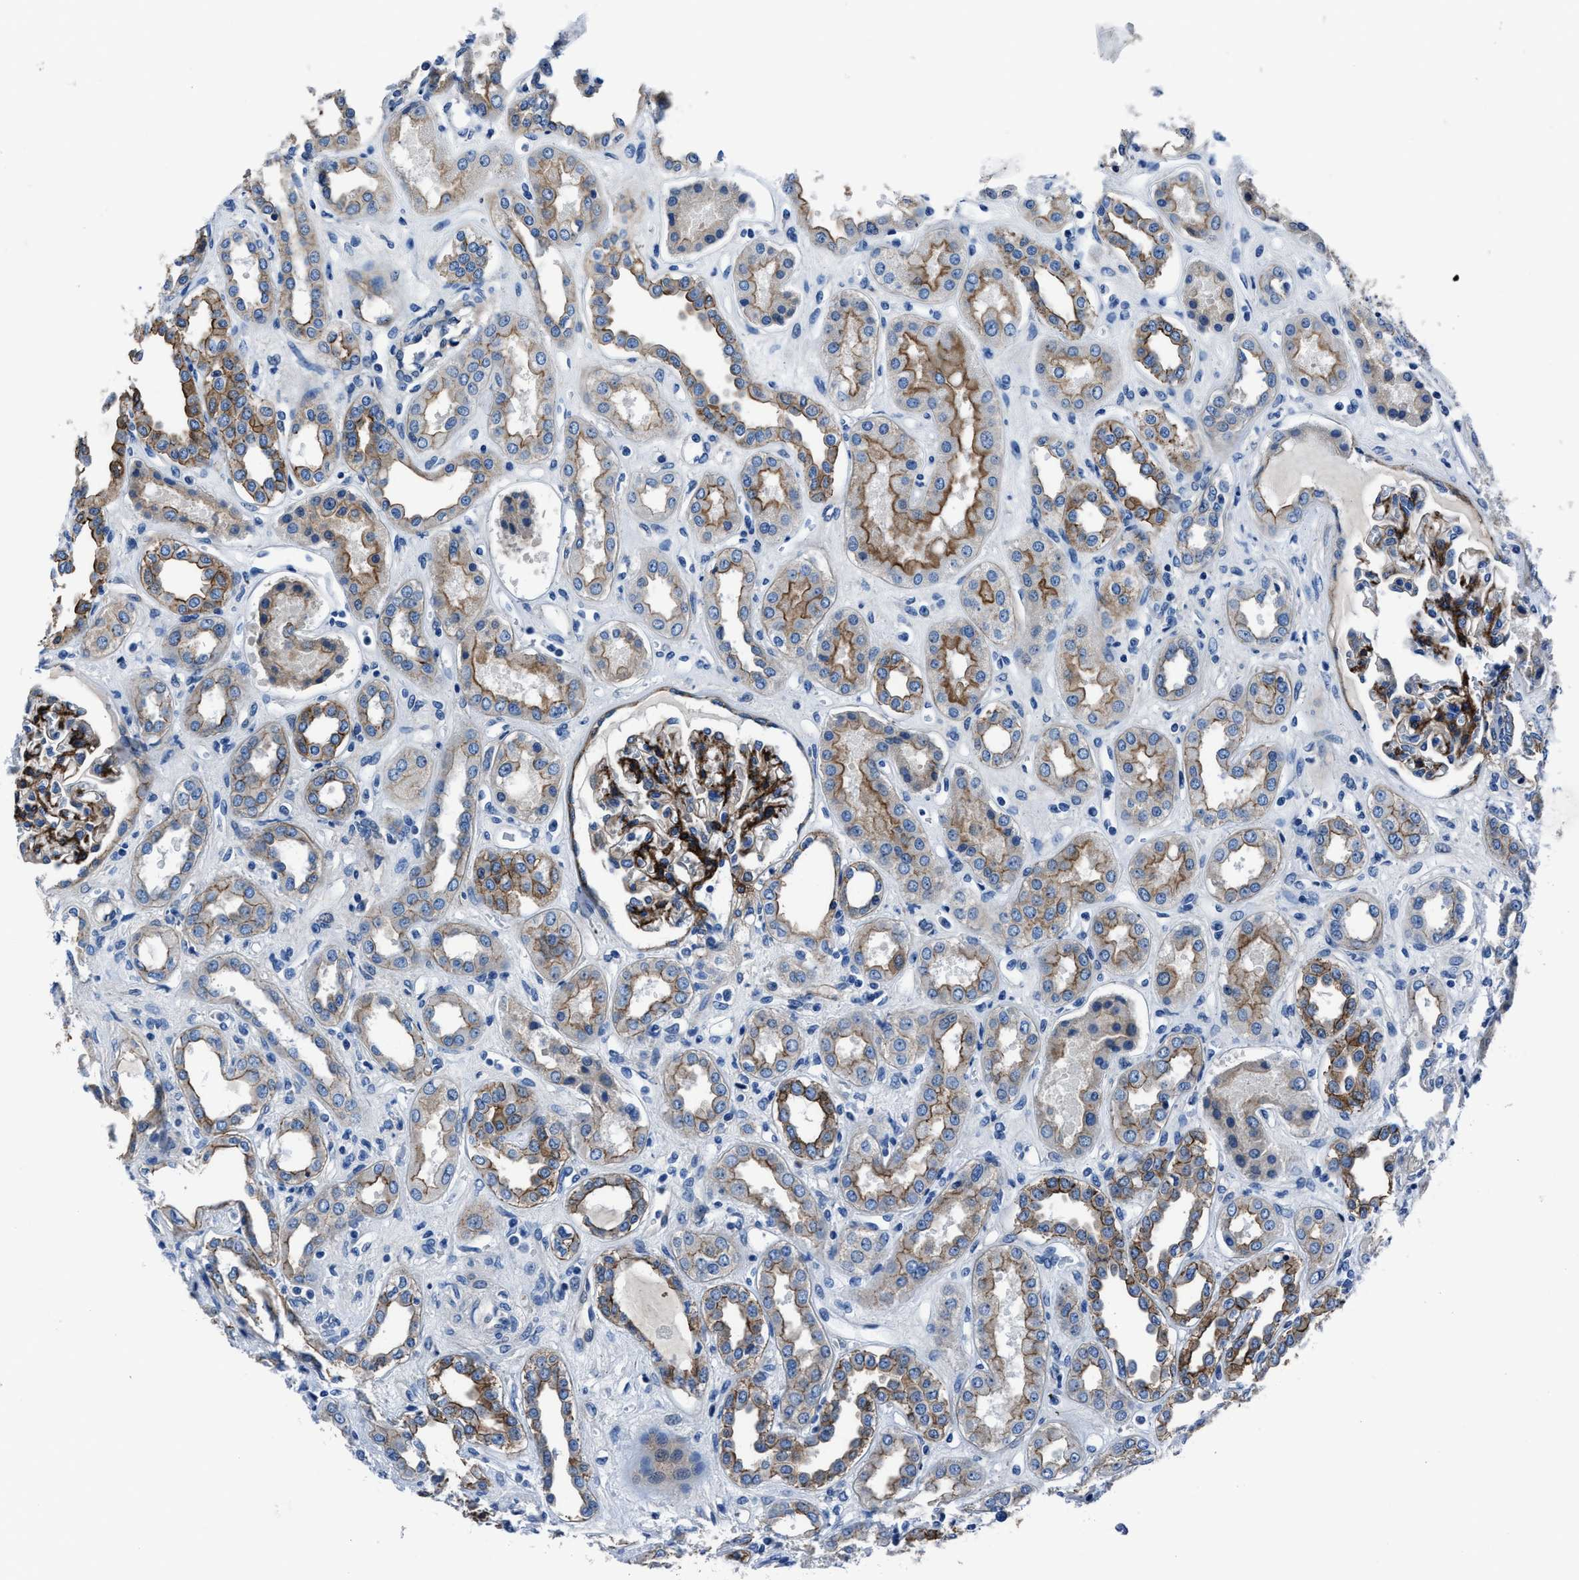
{"staining": {"intensity": "moderate", "quantity": ">75%", "location": "cytoplasmic/membranous"}, "tissue": "kidney", "cell_type": "Cells in glomeruli", "image_type": "normal", "snomed": [{"axis": "morphology", "description": "Normal tissue, NOS"}, {"axis": "topography", "description": "Kidney"}], "caption": "Kidney stained for a protein (brown) shows moderate cytoplasmic/membranous positive positivity in about >75% of cells in glomeruli.", "gene": "LMO7", "patient": {"sex": "male", "age": 59}}